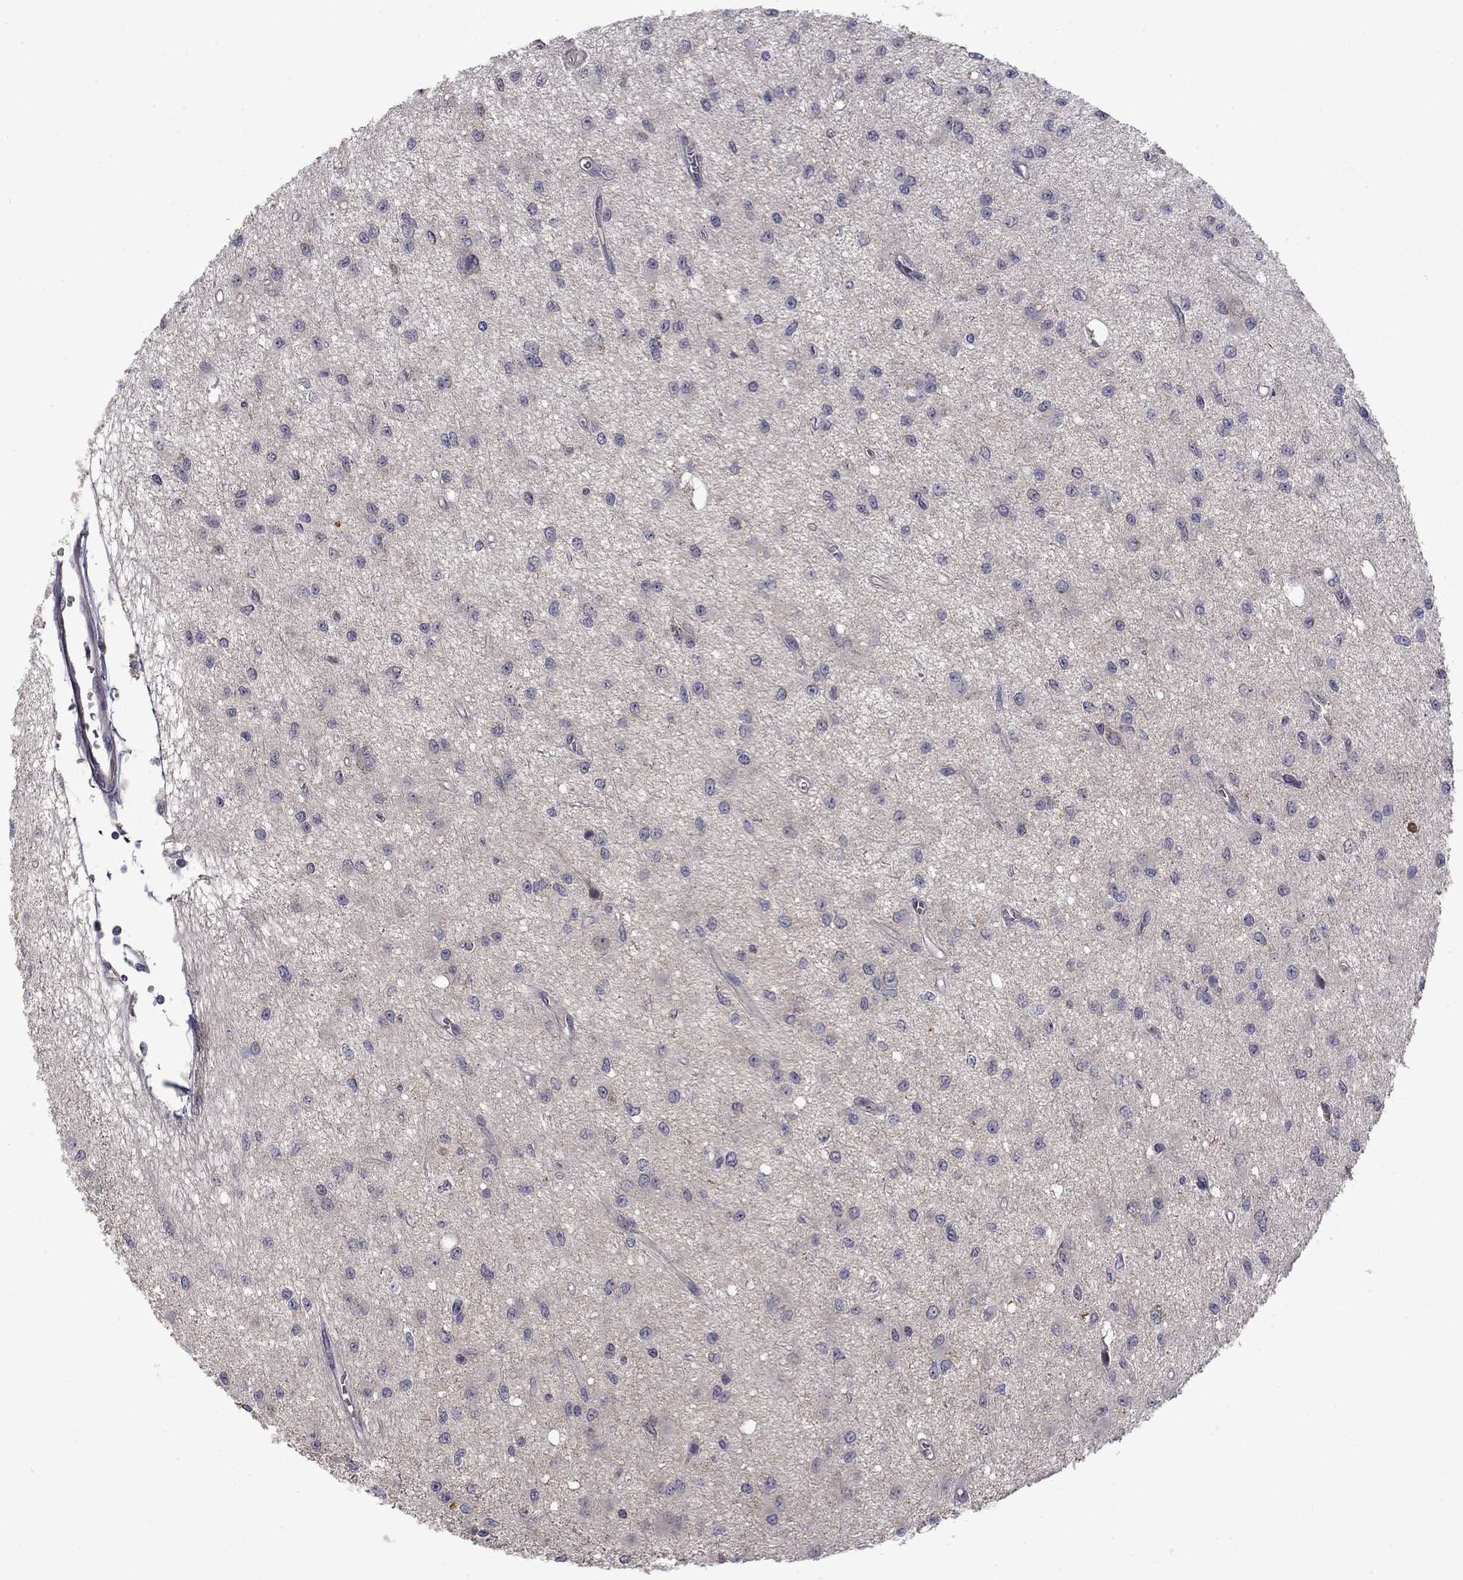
{"staining": {"intensity": "negative", "quantity": "none", "location": "none"}, "tissue": "glioma", "cell_type": "Tumor cells", "image_type": "cancer", "snomed": [{"axis": "morphology", "description": "Glioma, malignant, Low grade"}, {"axis": "topography", "description": "Brain"}], "caption": "Immunohistochemistry histopathology image of human malignant low-grade glioma stained for a protein (brown), which reveals no positivity in tumor cells.", "gene": "SLC39A14", "patient": {"sex": "female", "age": 45}}